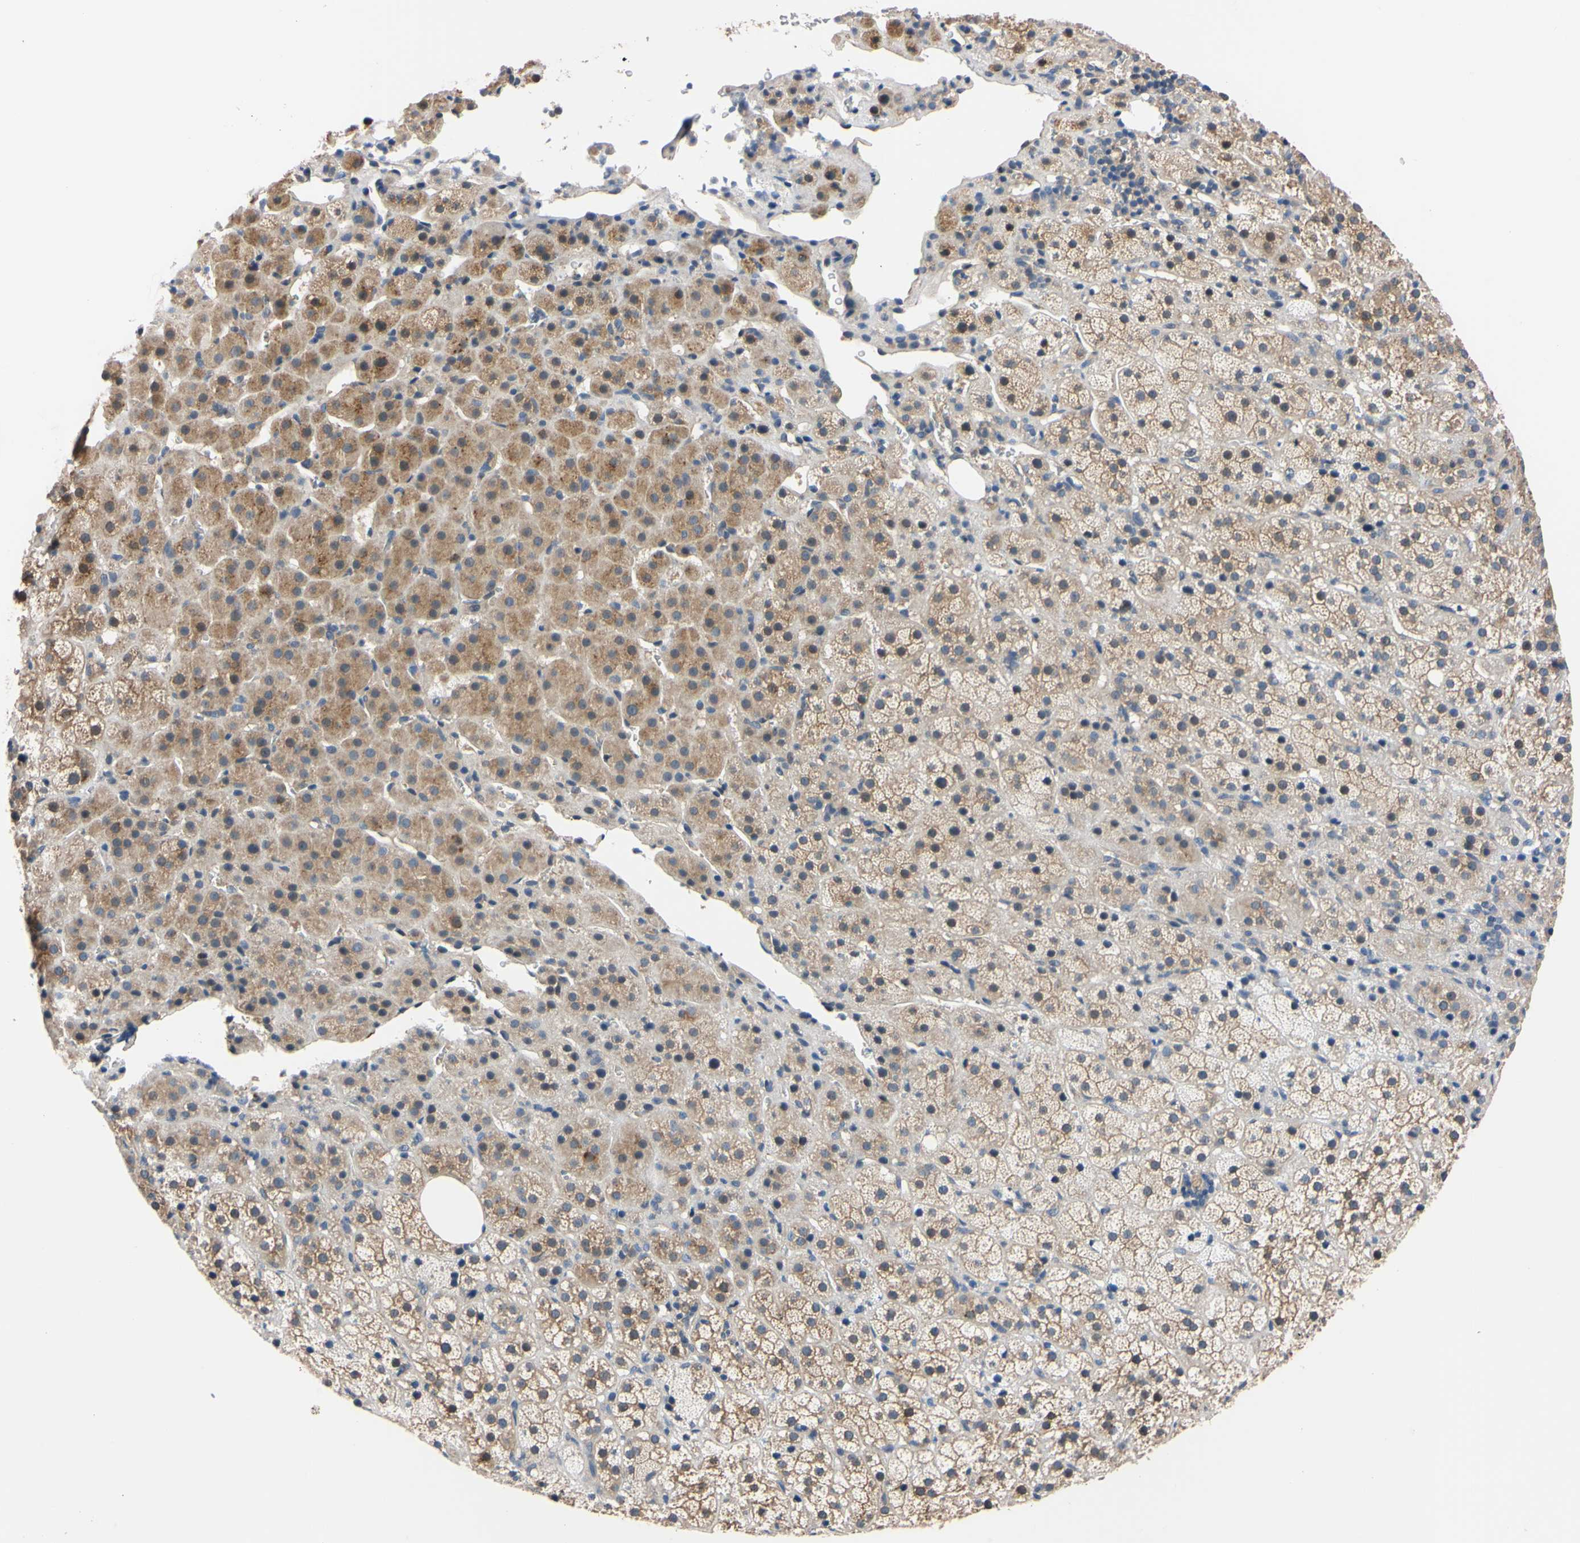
{"staining": {"intensity": "weak", "quantity": "25%-75%", "location": "cytoplasmic/membranous"}, "tissue": "adrenal gland", "cell_type": "Glandular cells", "image_type": "normal", "snomed": [{"axis": "morphology", "description": "Normal tissue, NOS"}, {"axis": "topography", "description": "Adrenal gland"}], "caption": "Protein analysis of normal adrenal gland exhibits weak cytoplasmic/membranous staining in approximately 25%-75% of glandular cells.", "gene": "RARS1", "patient": {"sex": "female", "age": 57}}